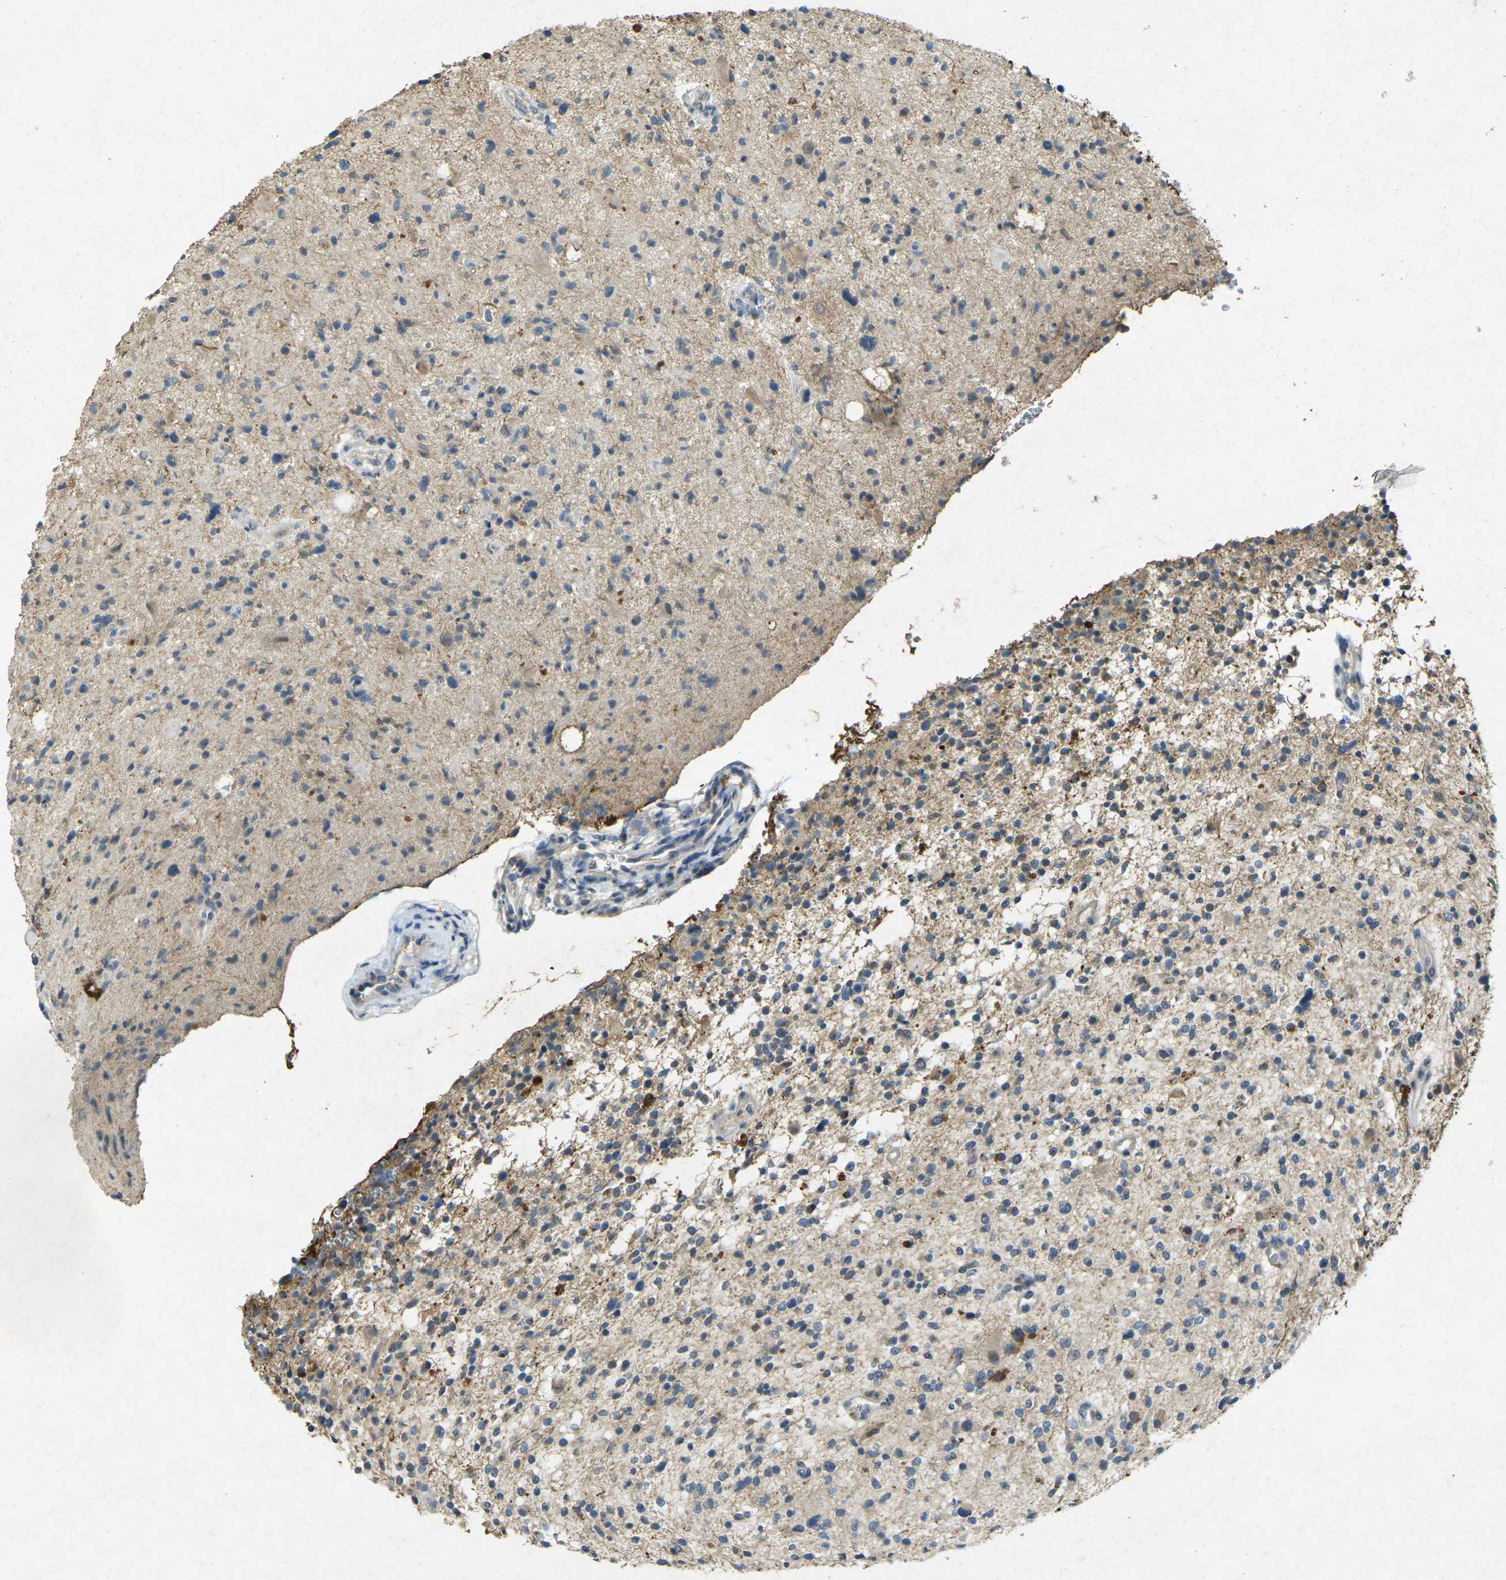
{"staining": {"intensity": "negative", "quantity": "none", "location": "none"}, "tissue": "glioma", "cell_type": "Tumor cells", "image_type": "cancer", "snomed": [{"axis": "morphology", "description": "Glioma, malignant, High grade"}, {"axis": "topography", "description": "Brain"}], "caption": "Tumor cells are negative for protein expression in human glioma. Brightfield microscopy of IHC stained with DAB (3,3'-diaminobenzidine) (brown) and hematoxylin (blue), captured at high magnification.", "gene": "RGMA", "patient": {"sex": "male", "age": 48}}